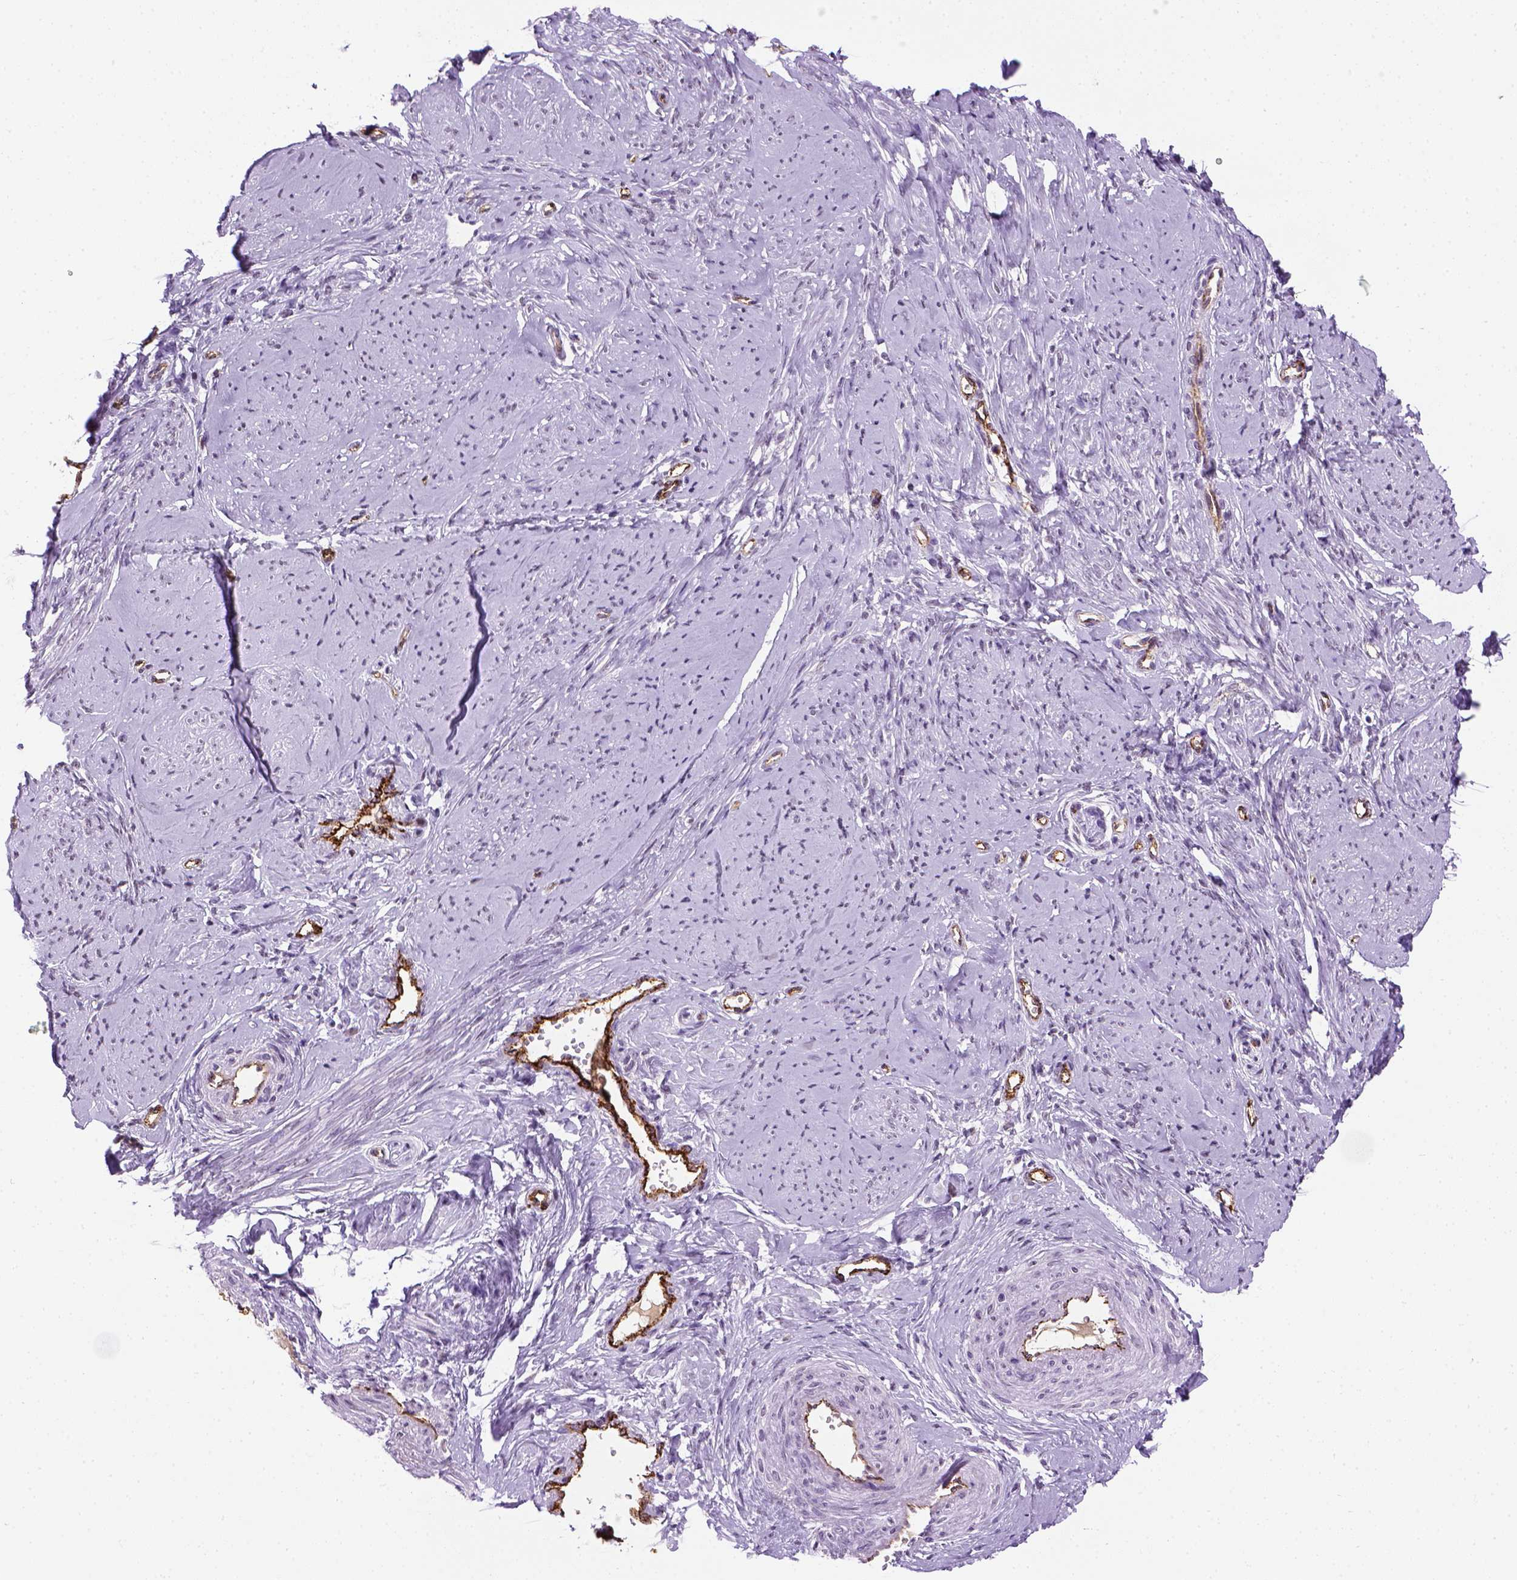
{"staining": {"intensity": "negative", "quantity": "none", "location": "none"}, "tissue": "smooth muscle", "cell_type": "Smooth muscle cells", "image_type": "normal", "snomed": [{"axis": "morphology", "description": "Normal tissue, NOS"}, {"axis": "topography", "description": "Smooth muscle"}], "caption": "Immunohistochemistry photomicrograph of normal smooth muscle: smooth muscle stained with DAB (3,3'-diaminobenzidine) shows no significant protein expression in smooth muscle cells.", "gene": "VWF", "patient": {"sex": "female", "age": 48}}